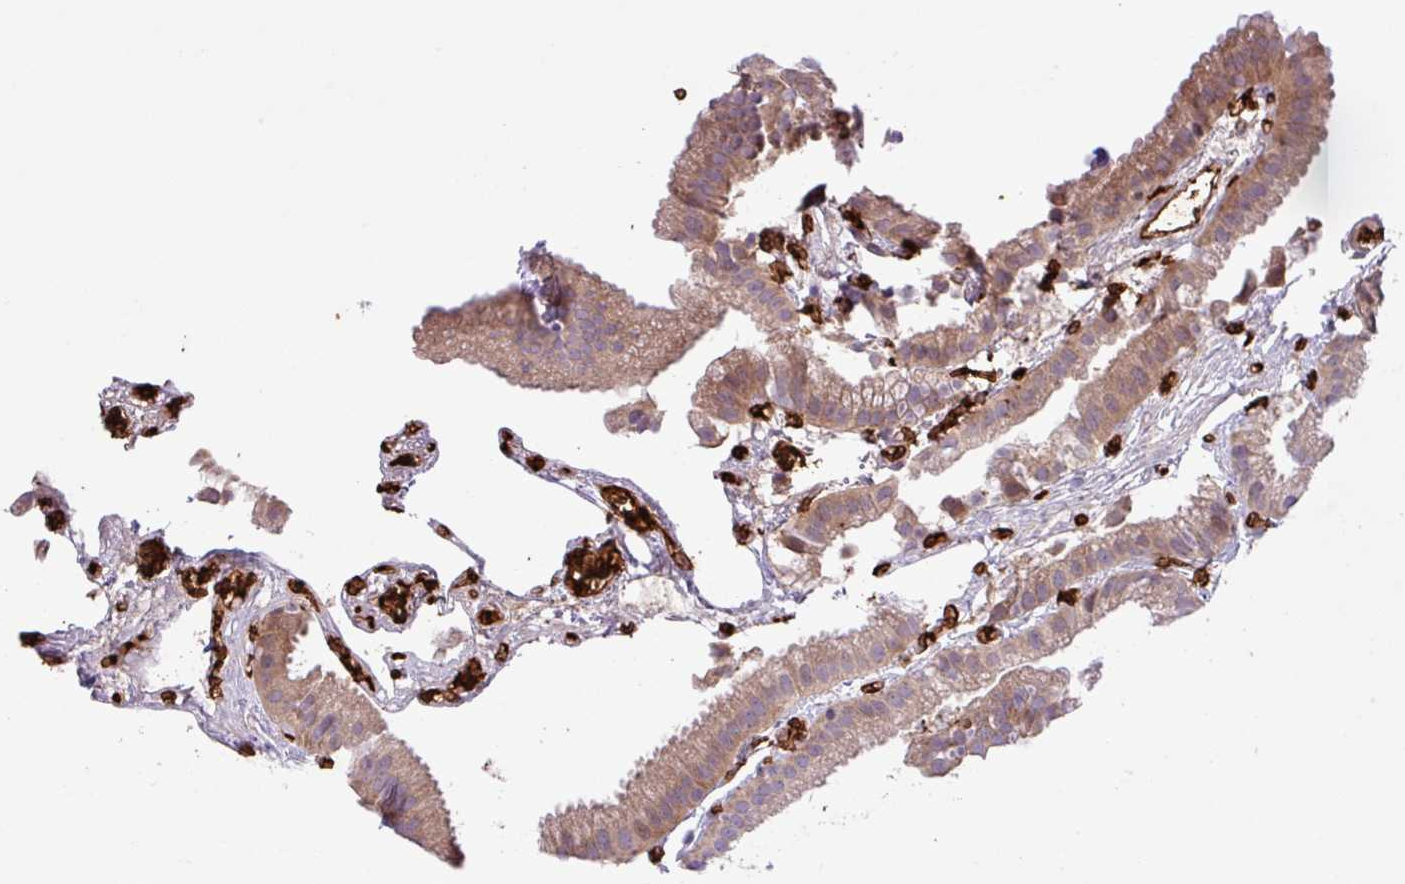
{"staining": {"intensity": "moderate", "quantity": "25%-75%", "location": "cytoplasmic/membranous"}, "tissue": "gallbladder", "cell_type": "Glandular cells", "image_type": "normal", "snomed": [{"axis": "morphology", "description": "Normal tissue, NOS"}, {"axis": "topography", "description": "Gallbladder"}], "caption": "Immunohistochemical staining of normal gallbladder displays medium levels of moderate cytoplasmic/membranous positivity in approximately 25%-75% of glandular cells.", "gene": "RAD21L1", "patient": {"sex": "female", "age": 63}}